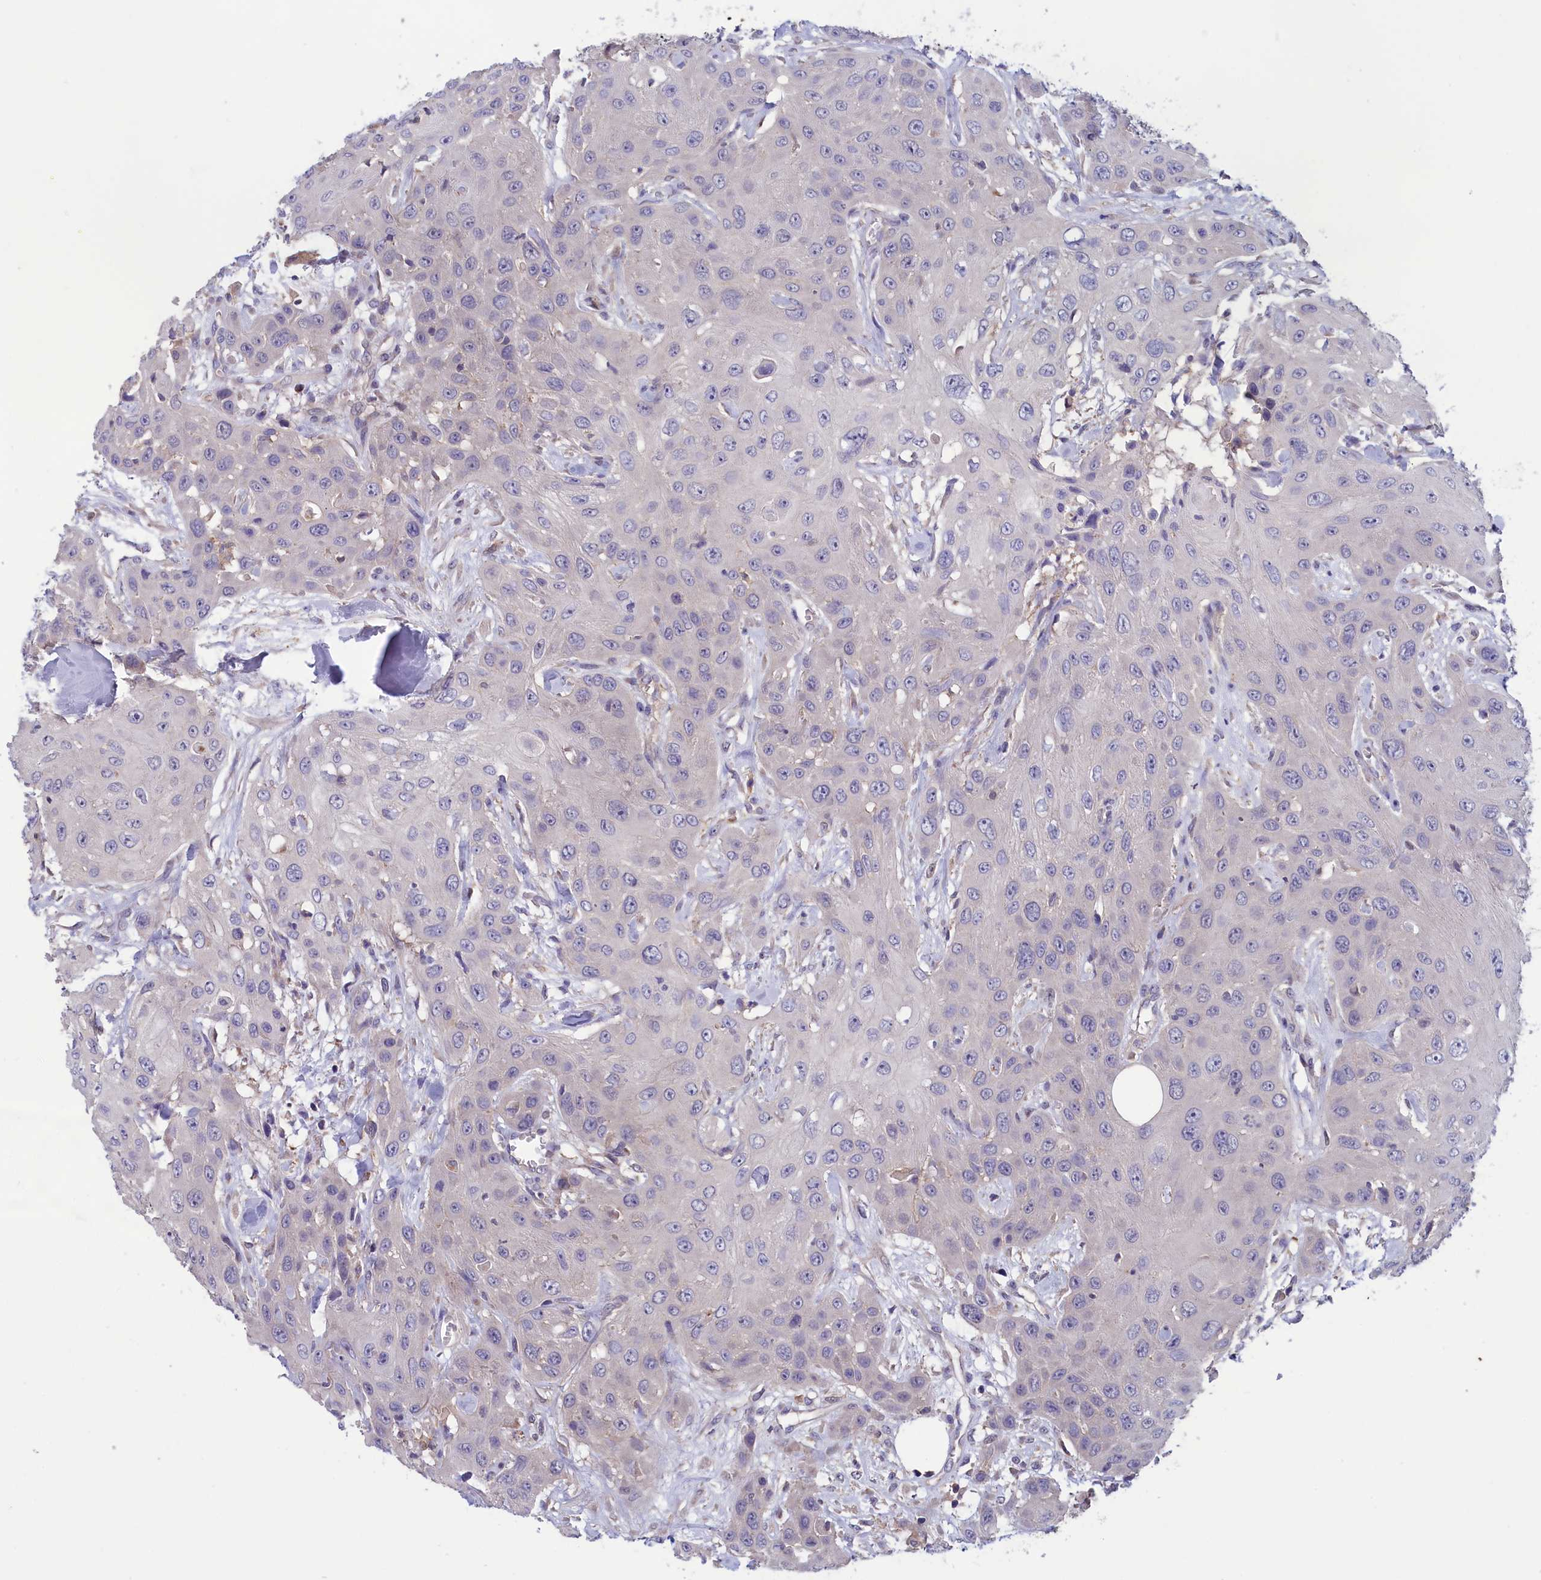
{"staining": {"intensity": "negative", "quantity": "none", "location": "none"}, "tissue": "head and neck cancer", "cell_type": "Tumor cells", "image_type": "cancer", "snomed": [{"axis": "morphology", "description": "Squamous cell carcinoma, NOS"}, {"axis": "topography", "description": "Head-Neck"}], "caption": "Tumor cells are negative for brown protein staining in head and neck squamous cell carcinoma. The staining is performed using DAB brown chromogen with nuclei counter-stained in using hematoxylin.", "gene": "AMDHD2", "patient": {"sex": "male", "age": 81}}